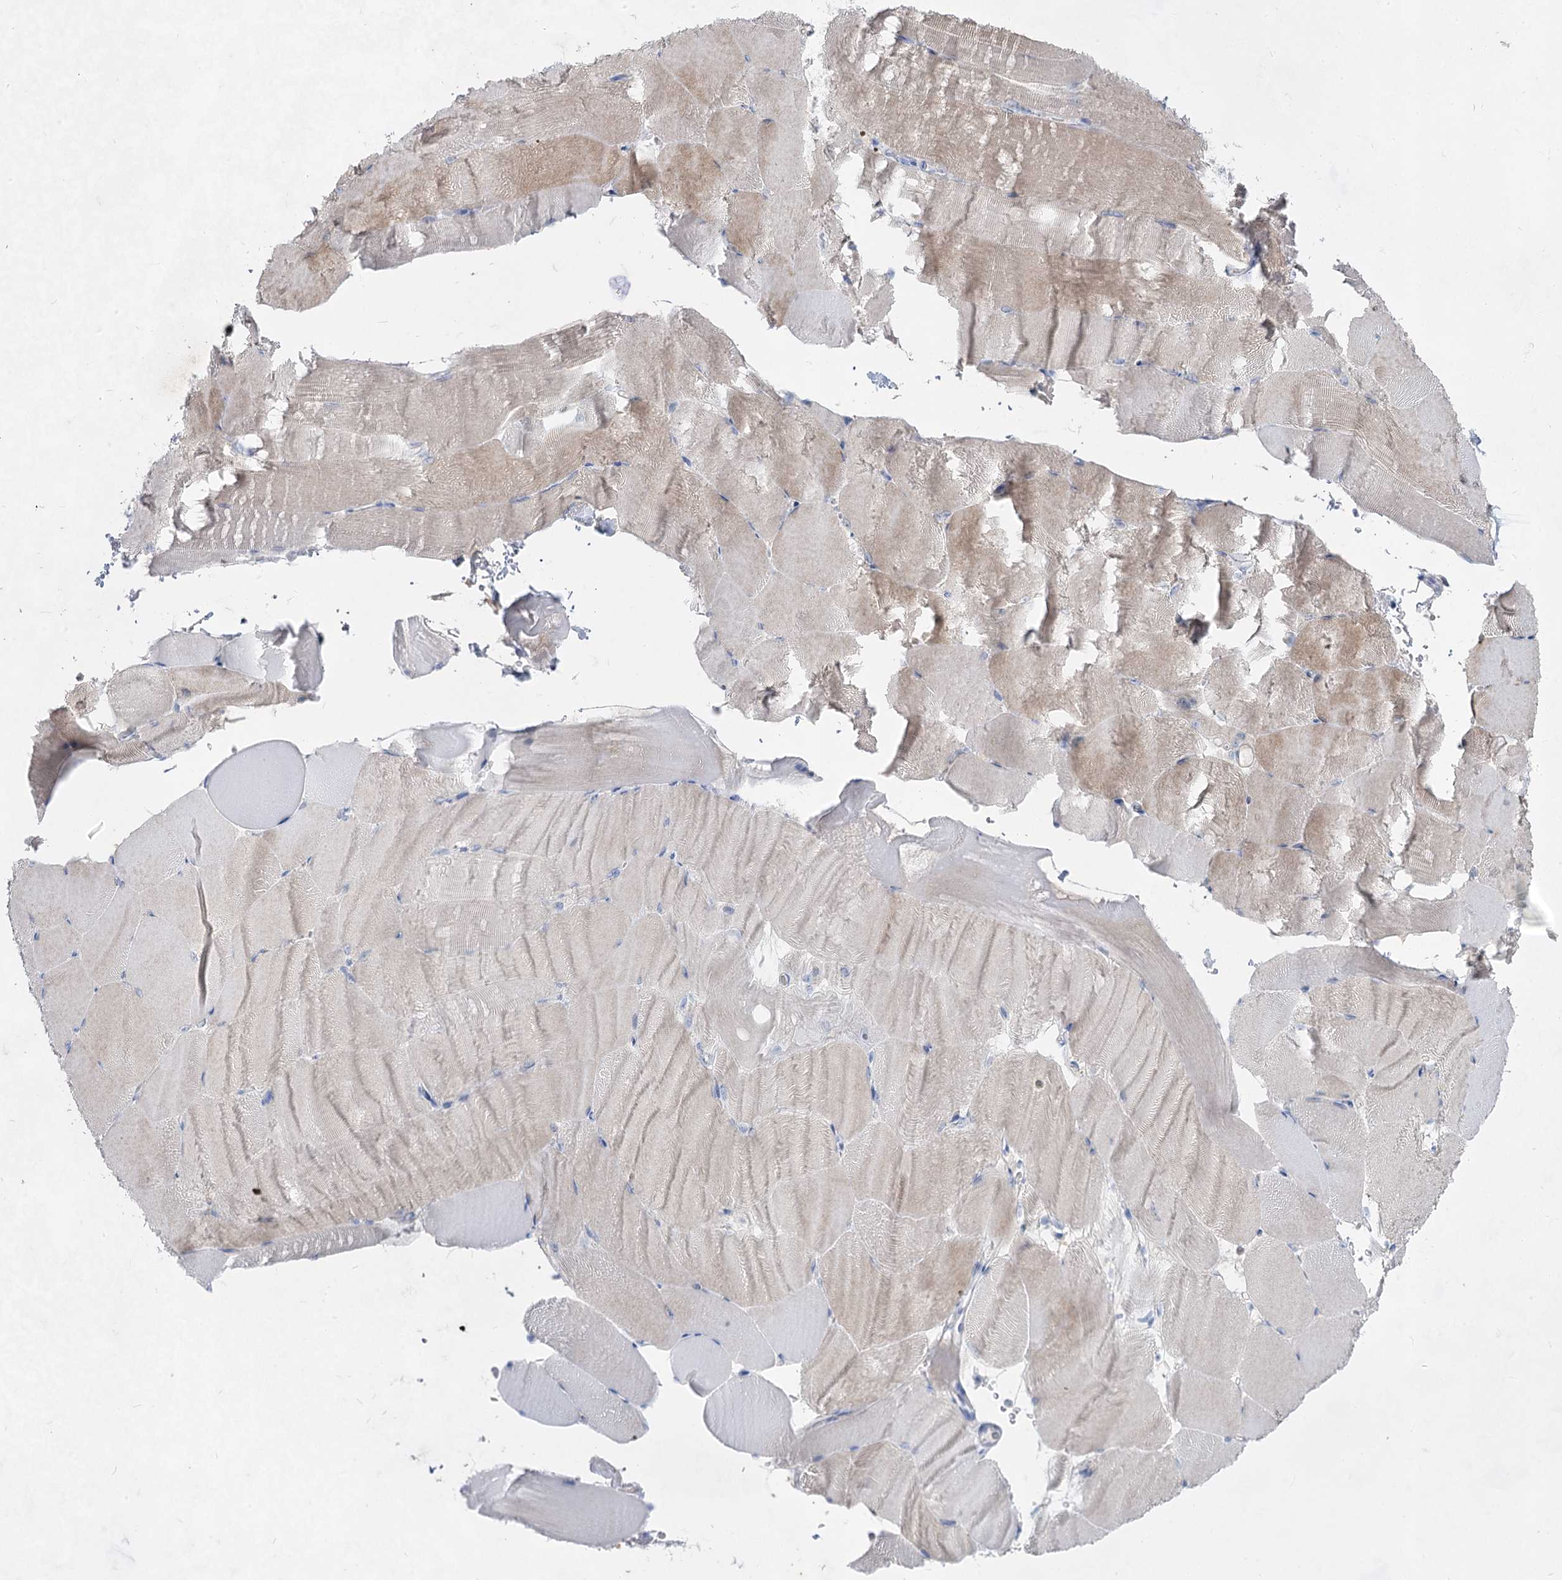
{"staining": {"intensity": "weak", "quantity": "<25%", "location": "cytoplasmic/membranous"}, "tissue": "skeletal muscle", "cell_type": "Myocytes", "image_type": "normal", "snomed": [{"axis": "morphology", "description": "Normal tissue, NOS"}, {"axis": "topography", "description": "Skeletal muscle"}, {"axis": "topography", "description": "Parathyroid gland"}], "caption": "This is an immunohistochemistry (IHC) image of unremarkable human skeletal muscle. There is no expression in myocytes.", "gene": "ACRV1", "patient": {"sex": "female", "age": 37}}